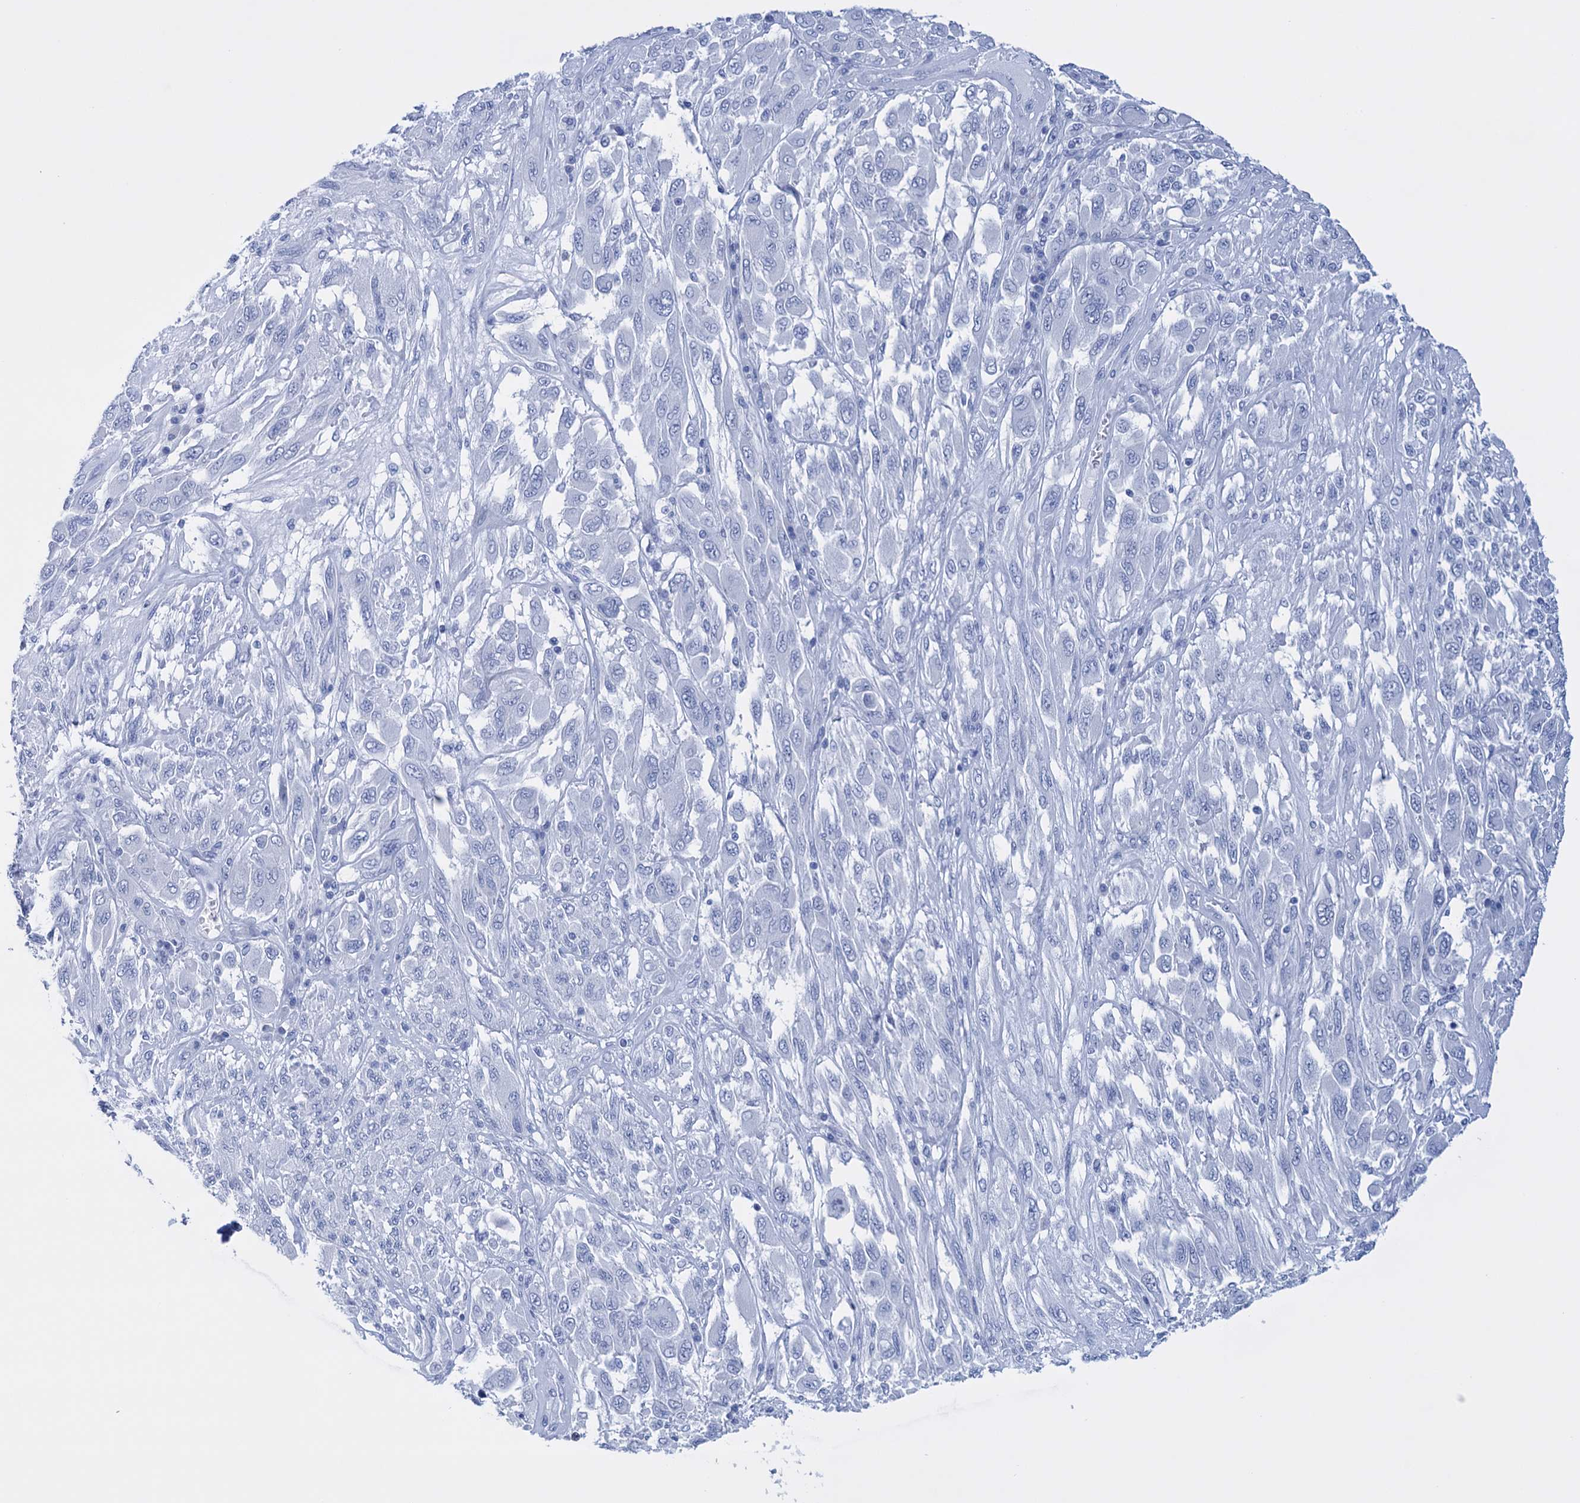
{"staining": {"intensity": "negative", "quantity": "none", "location": "none"}, "tissue": "melanoma", "cell_type": "Tumor cells", "image_type": "cancer", "snomed": [{"axis": "morphology", "description": "Malignant melanoma, NOS"}, {"axis": "topography", "description": "Skin"}], "caption": "Tumor cells are negative for protein expression in human malignant melanoma.", "gene": "FBXW12", "patient": {"sex": "female", "age": 91}}